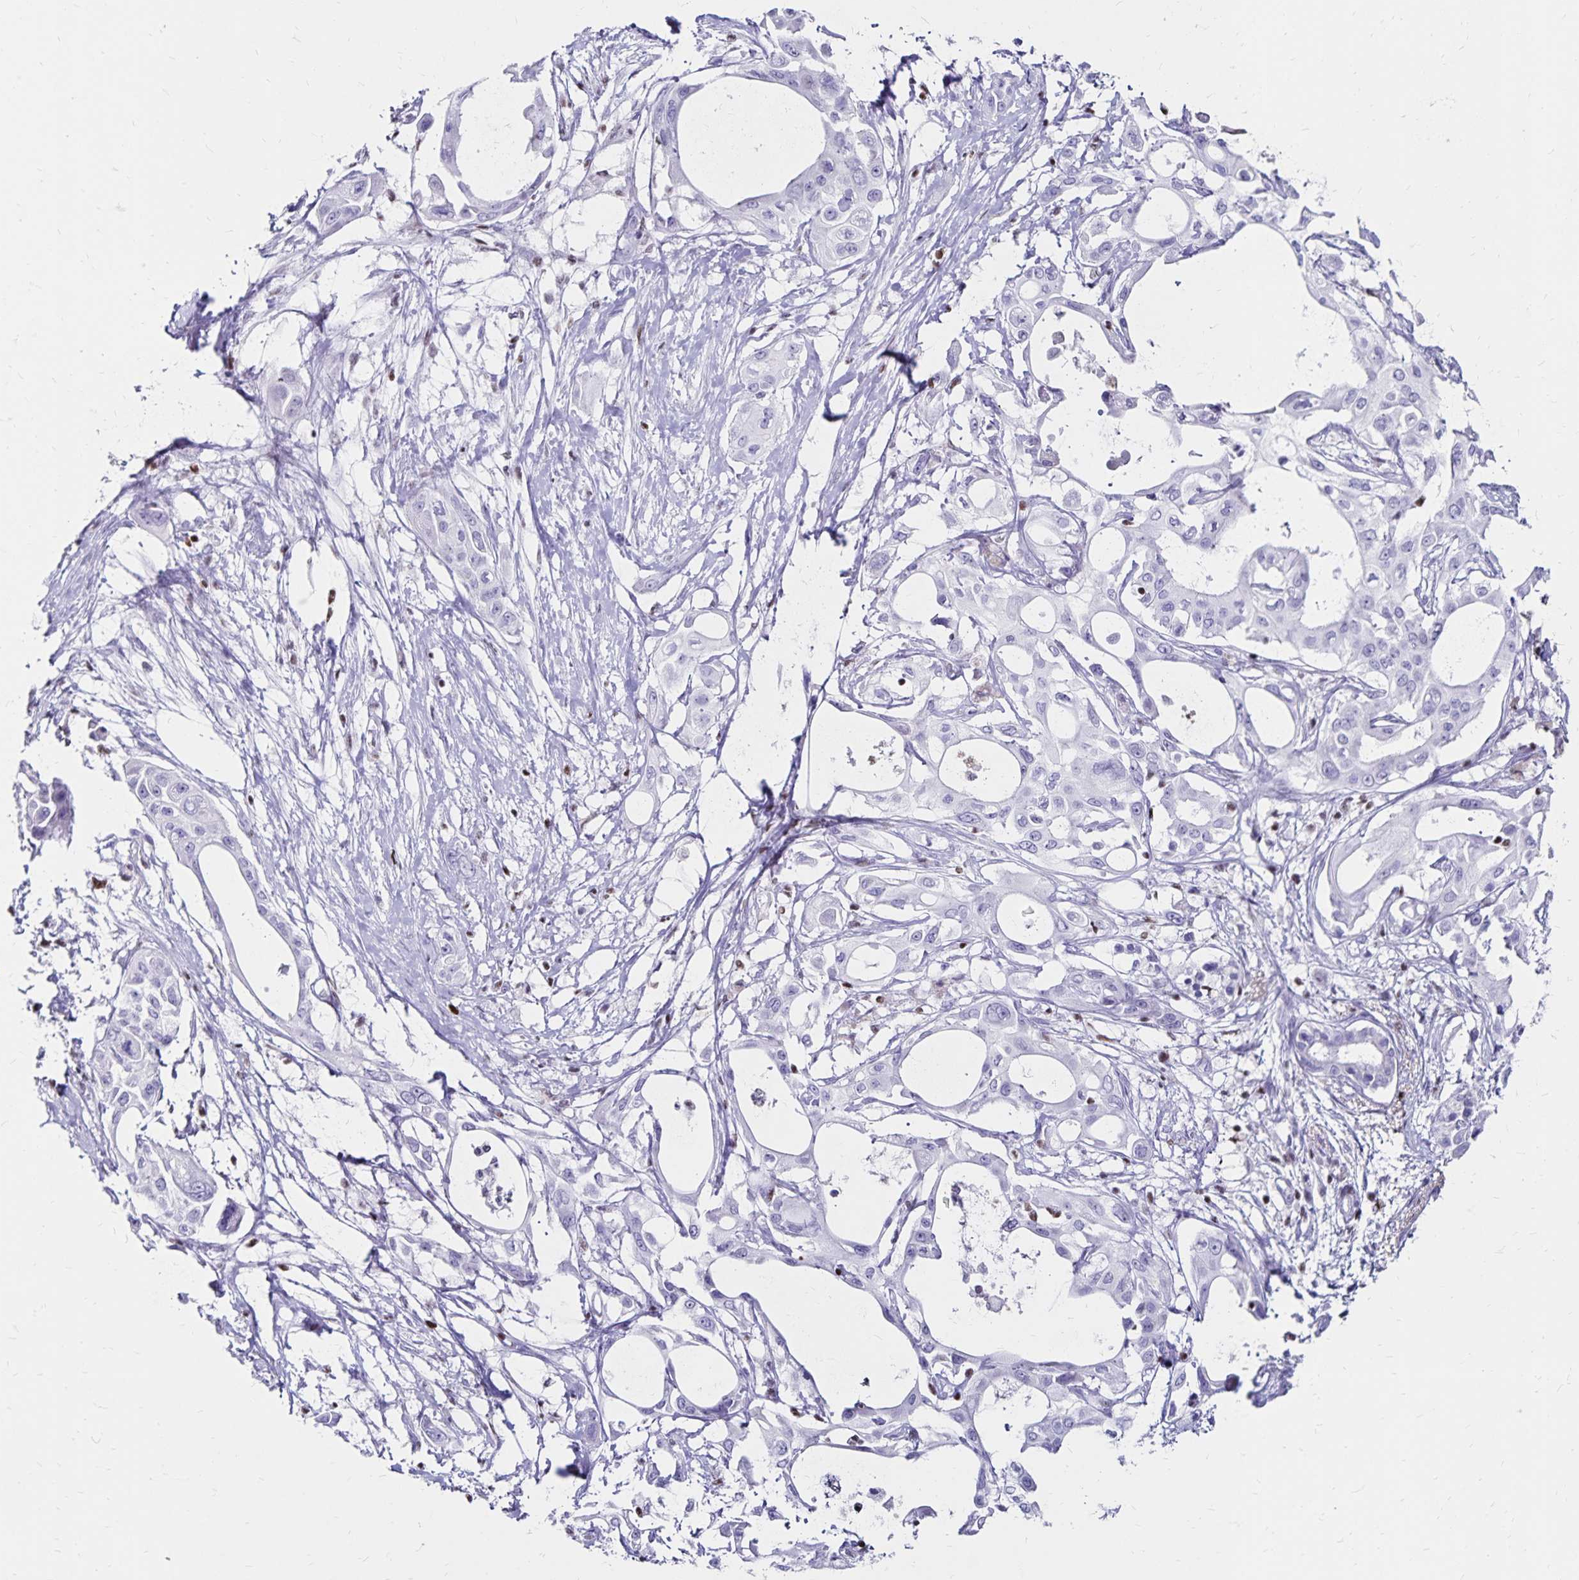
{"staining": {"intensity": "negative", "quantity": "none", "location": "none"}, "tissue": "pancreatic cancer", "cell_type": "Tumor cells", "image_type": "cancer", "snomed": [{"axis": "morphology", "description": "Adenocarcinoma, NOS"}, {"axis": "topography", "description": "Pancreas"}], "caption": "Protein analysis of pancreatic adenocarcinoma exhibits no significant staining in tumor cells. (Stains: DAB immunohistochemistry (IHC) with hematoxylin counter stain, Microscopy: brightfield microscopy at high magnification).", "gene": "IKZF1", "patient": {"sex": "female", "age": 68}}